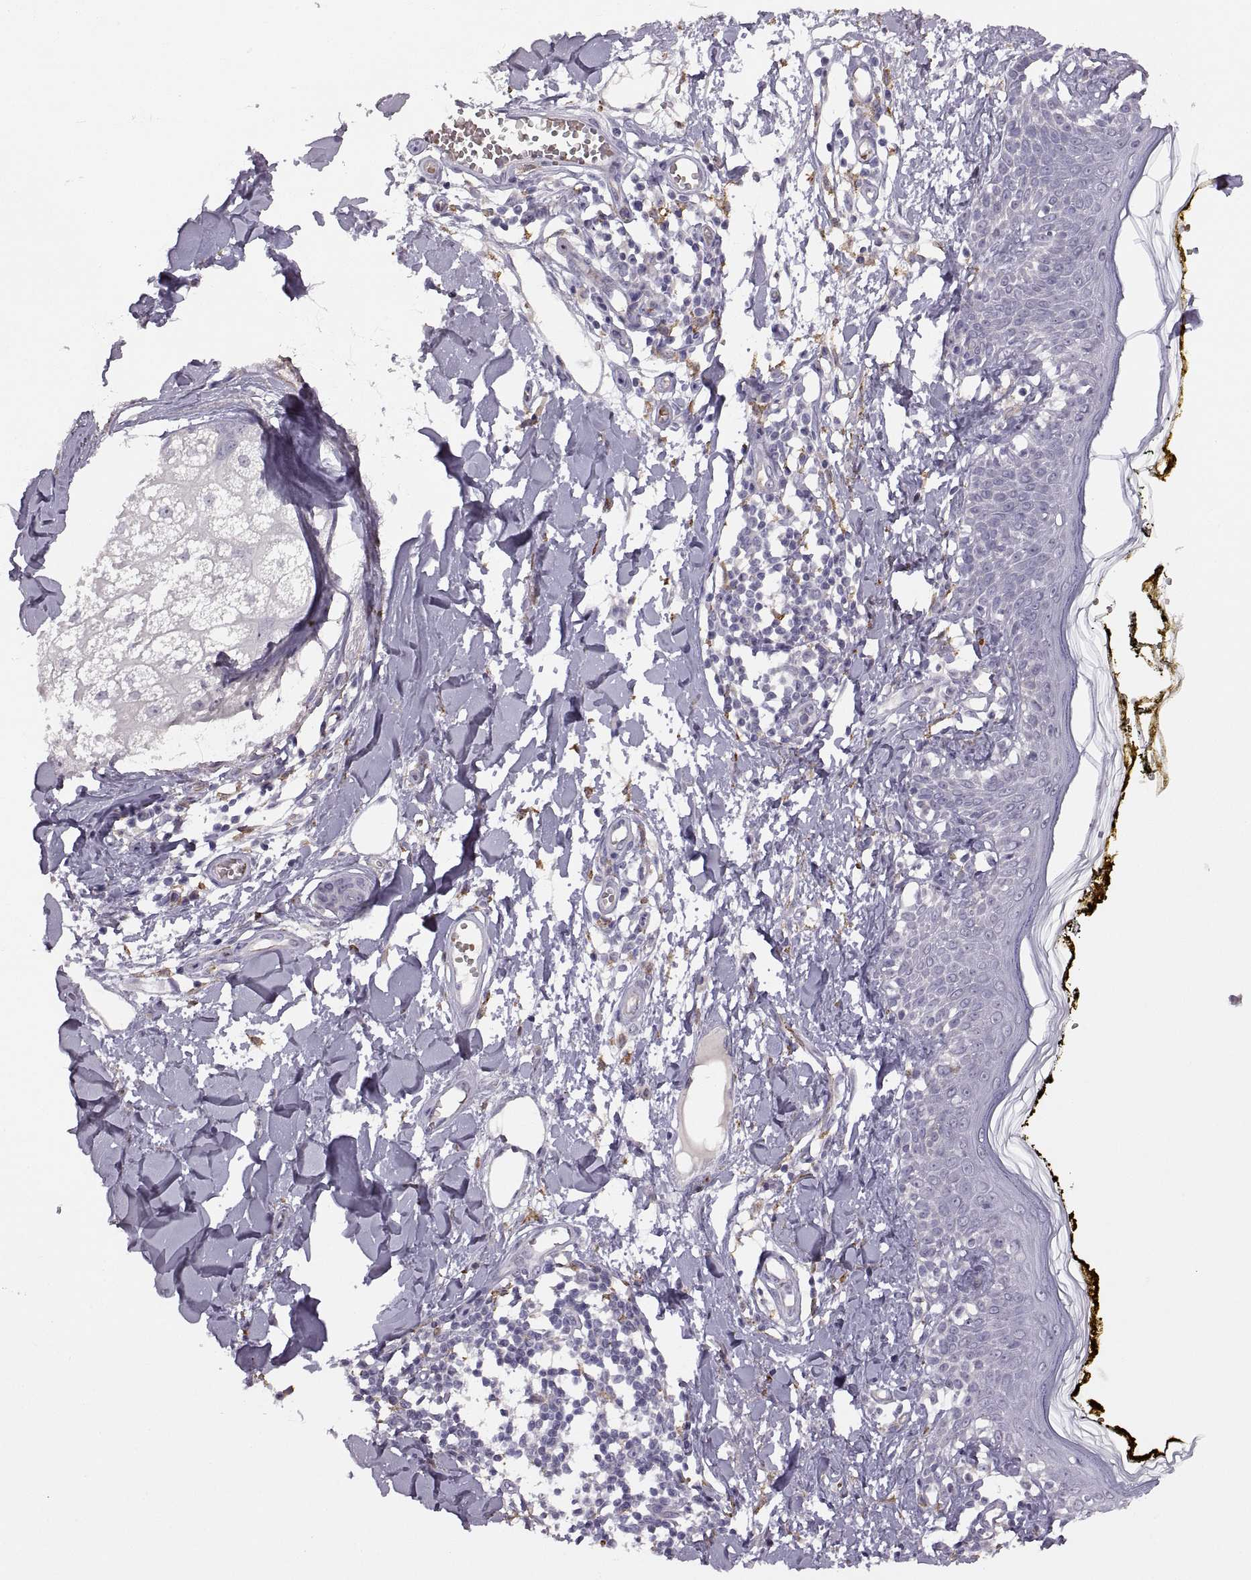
{"staining": {"intensity": "negative", "quantity": "none", "location": "none"}, "tissue": "skin", "cell_type": "Fibroblasts", "image_type": "normal", "snomed": [{"axis": "morphology", "description": "Normal tissue, NOS"}, {"axis": "topography", "description": "Skin"}], "caption": "IHC photomicrograph of normal skin: skin stained with DAB reveals no significant protein positivity in fibroblasts.", "gene": "MEIOC", "patient": {"sex": "male", "age": 76}}